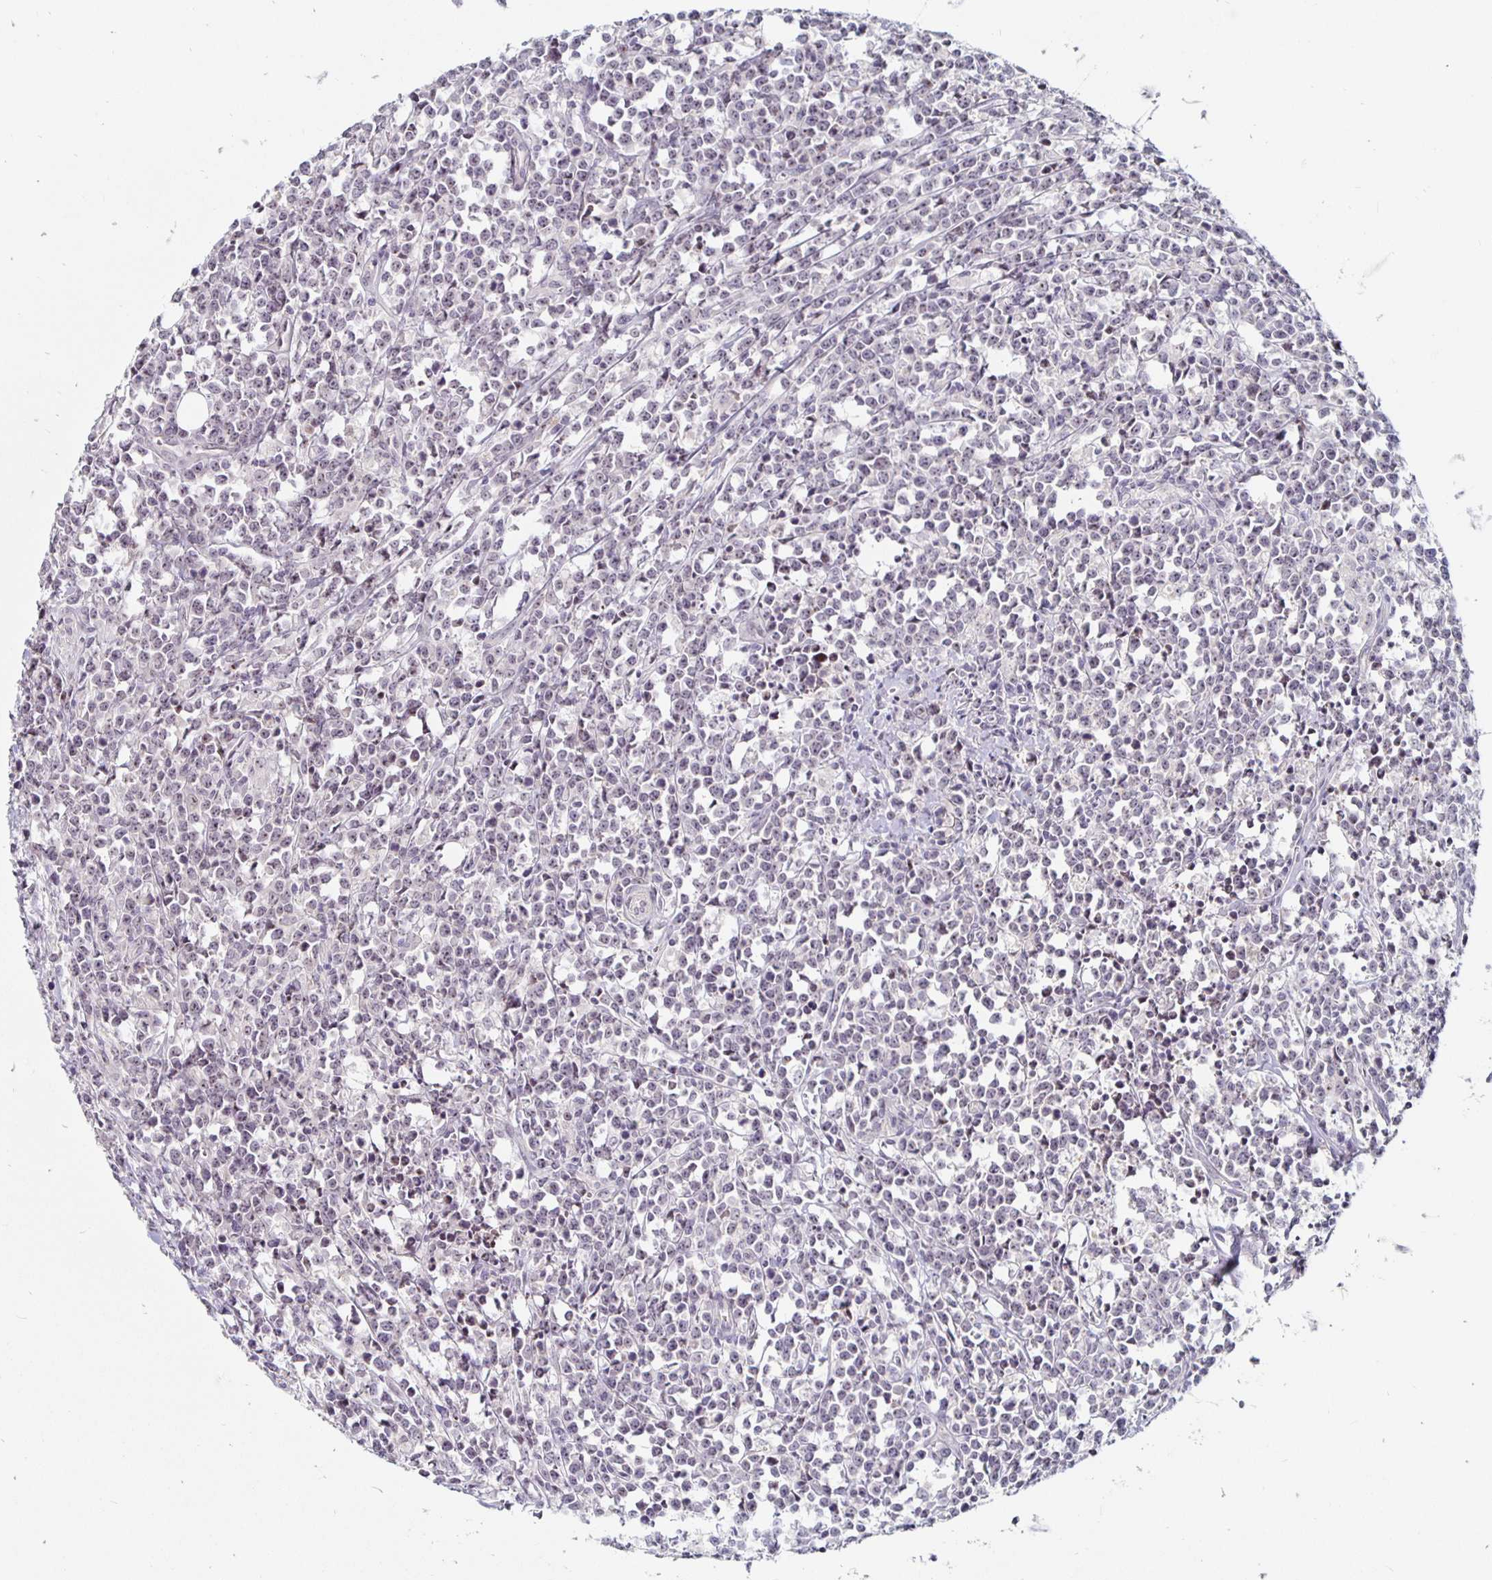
{"staining": {"intensity": "weak", "quantity": "25%-75%", "location": "nuclear"}, "tissue": "lymphoma", "cell_type": "Tumor cells", "image_type": "cancer", "snomed": [{"axis": "morphology", "description": "Malignant lymphoma, non-Hodgkin's type, High grade"}, {"axis": "topography", "description": "Small intestine"}], "caption": "Immunohistochemical staining of malignant lymphoma, non-Hodgkin's type (high-grade) exhibits weak nuclear protein staining in about 25%-75% of tumor cells. (brown staining indicates protein expression, while blue staining denotes nuclei).", "gene": "NUP85", "patient": {"sex": "female", "age": 56}}